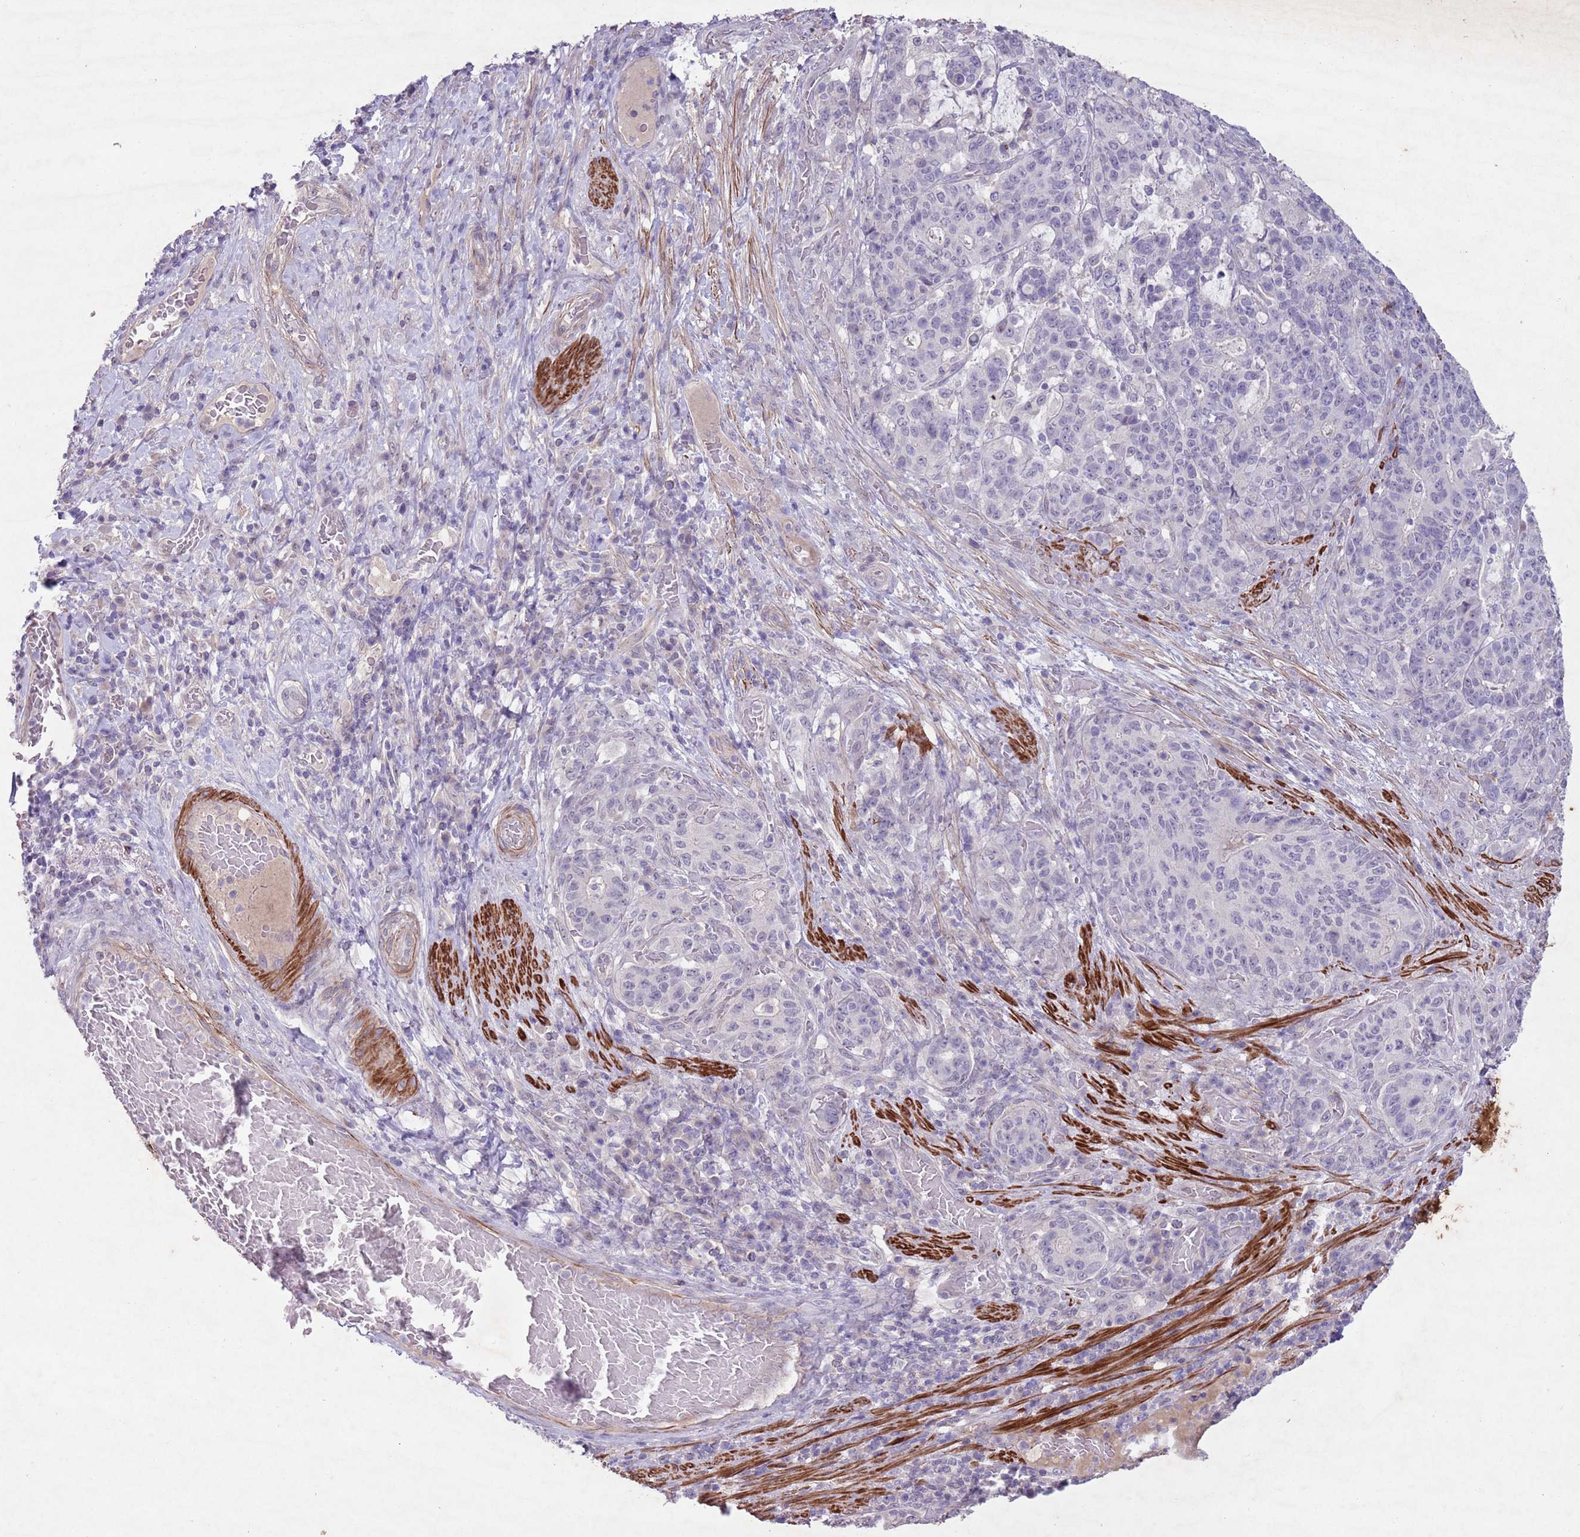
{"staining": {"intensity": "negative", "quantity": "none", "location": "none"}, "tissue": "stomach cancer", "cell_type": "Tumor cells", "image_type": "cancer", "snomed": [{"axis": "morphology", "description": "Normal tissue, NOS"}, {"axis": "morphology", "description": "Adenocarcinoma, NOS"}, {"axis": "topography", "description": "Stomach"}], "caption": "The image displays no staining of tumor cells in stomach cancer. (DAB (3,3'-diaminobenzidine) immunohistochemistry (IHC) visualized using brightfield microscopy, high magnification).", "gene": "CCNI", "patient": {"sex": "female", "age": 64}}